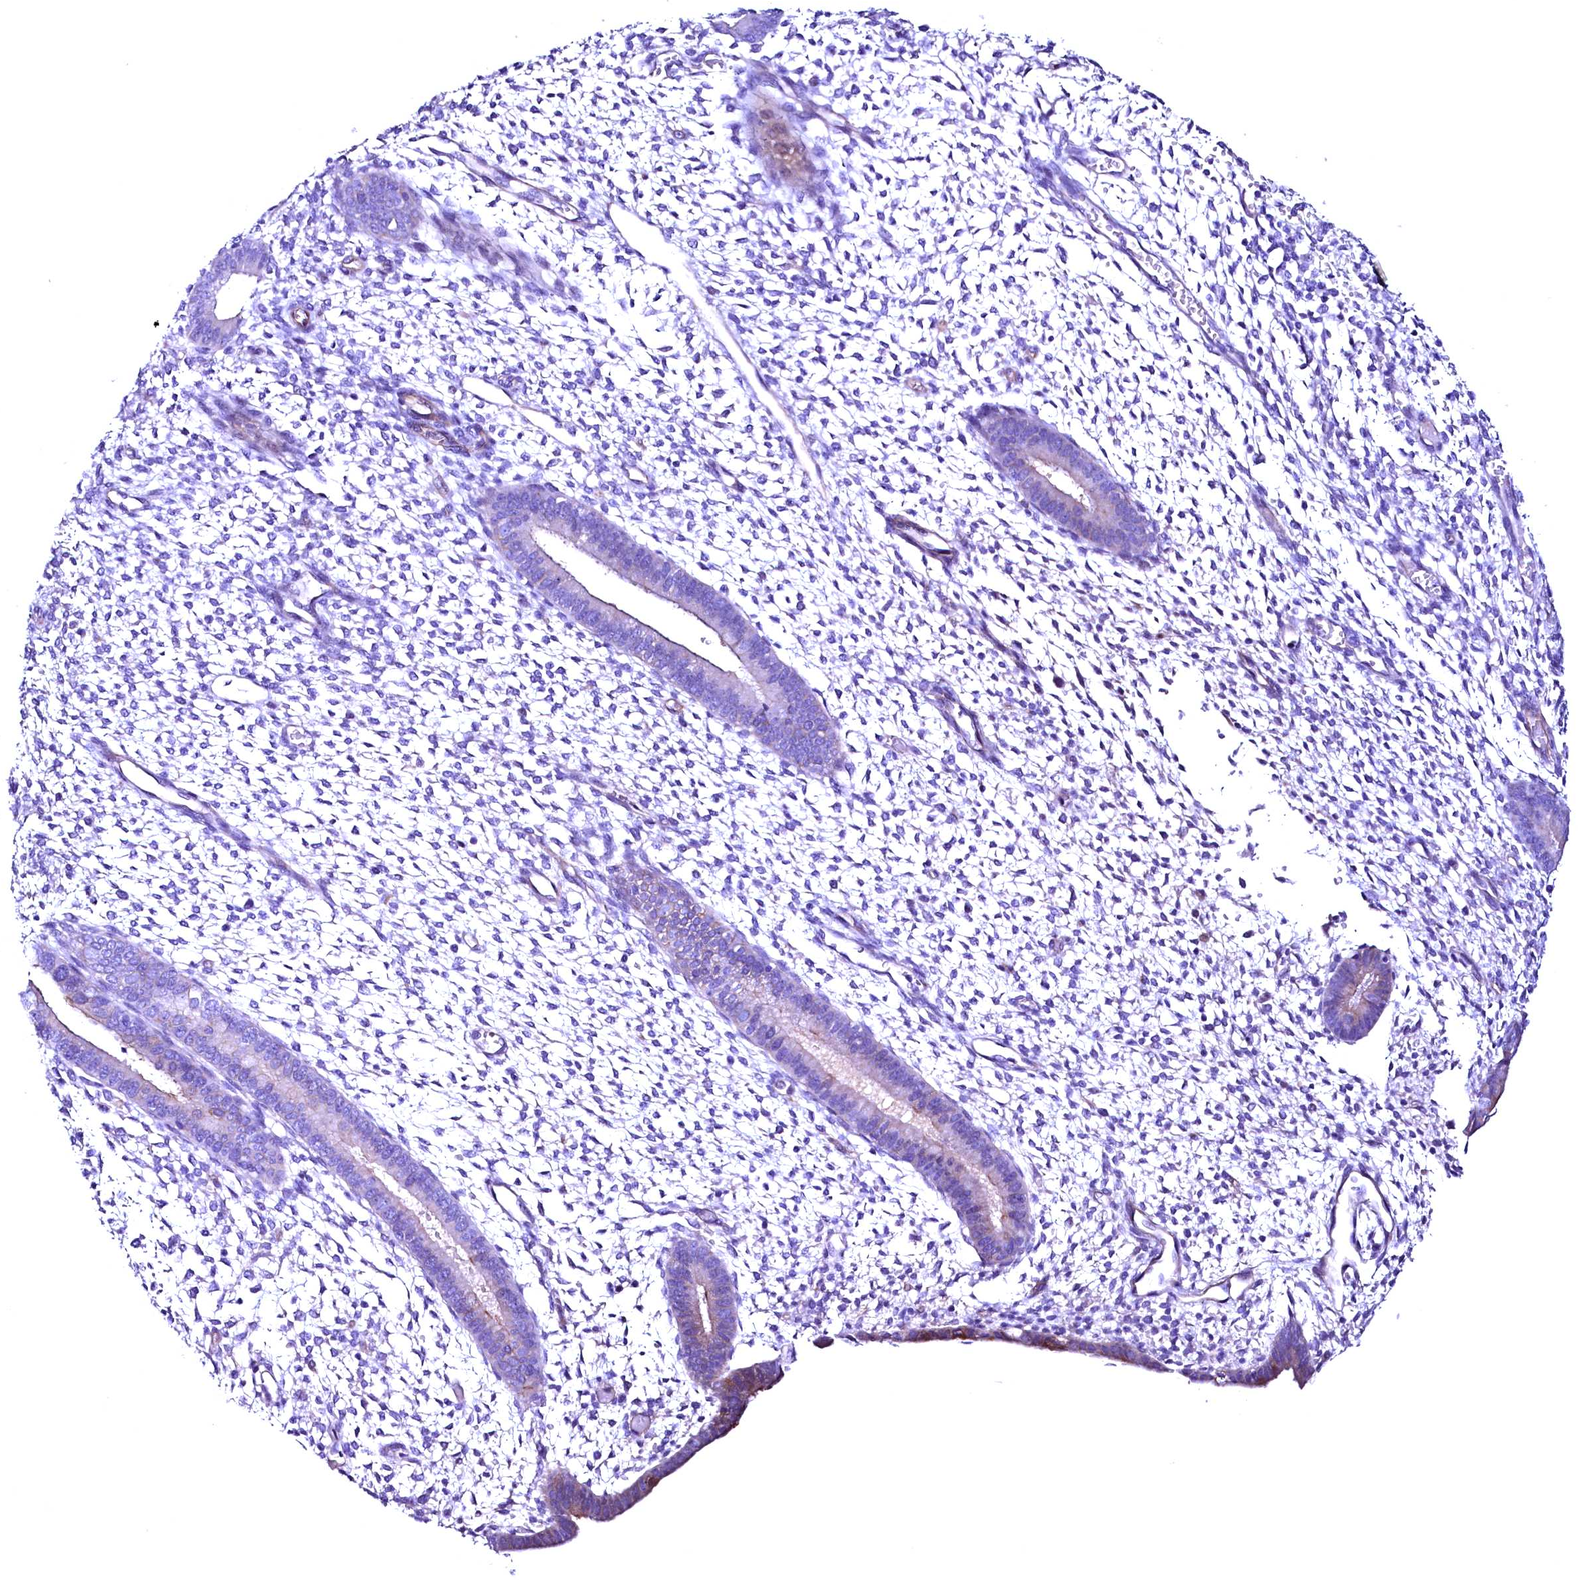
{"staining": {"intensity": "negative", "quantity": "none", "location": "none"}, "tissue": "endometrium", "cell_type": "Cells in endometrial stroma", "image_type": "normal", "snomed": [{"axis": "morphology", "description": "Normal tissue, NOS"}, {"axis": "topography", "description": "Endometrium"}], "caption": "DAB immunohistochemical staining of unremarkable human endometrium demonstrates no significant positivity in cells in endometrial stroma. (Stains: DAB immunohistochemistry (IHC) with hematoxylin counter stain, Microscopy: brightfield microscopy at high magnification).", "gene": "SLF1", "patient": {"sex": "female", "age": 46}}